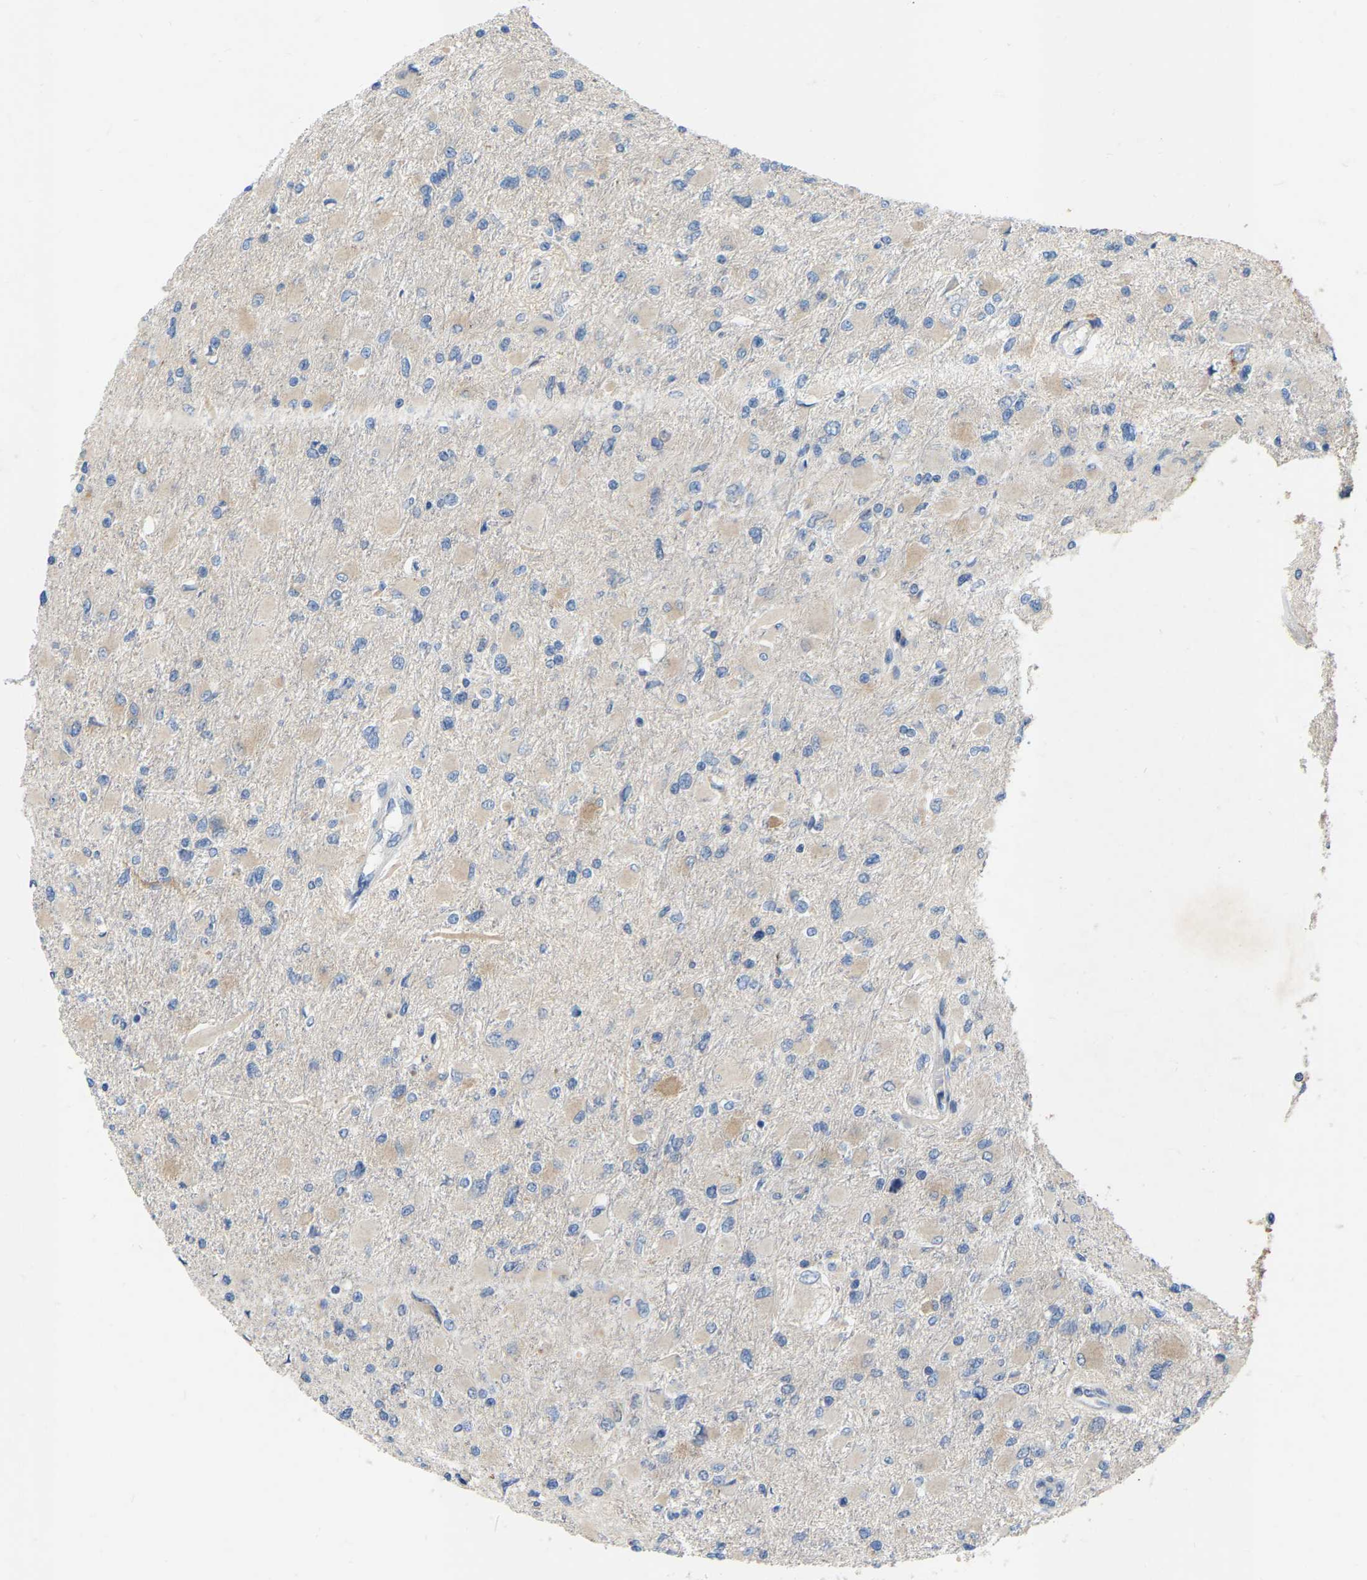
{"staining": {"intensity": "negative", "quantity": "none", "location": "none"}, "tissue": "glioma", "cell_type": "Tumor cells", "image_type": "cancer", "snomed": [{"axis": "morphology", "description": "Glioma, malignant, High grade"}, {"axis": "topography", "description": "Cerebral cortex"}], "caption": "High-grade glioma (malignant) was stained to show a protein in brown. There is no significant positivity in tumor cells.", "gene": "WIPI2", "patient": {"sex": "female", "age": 36}}